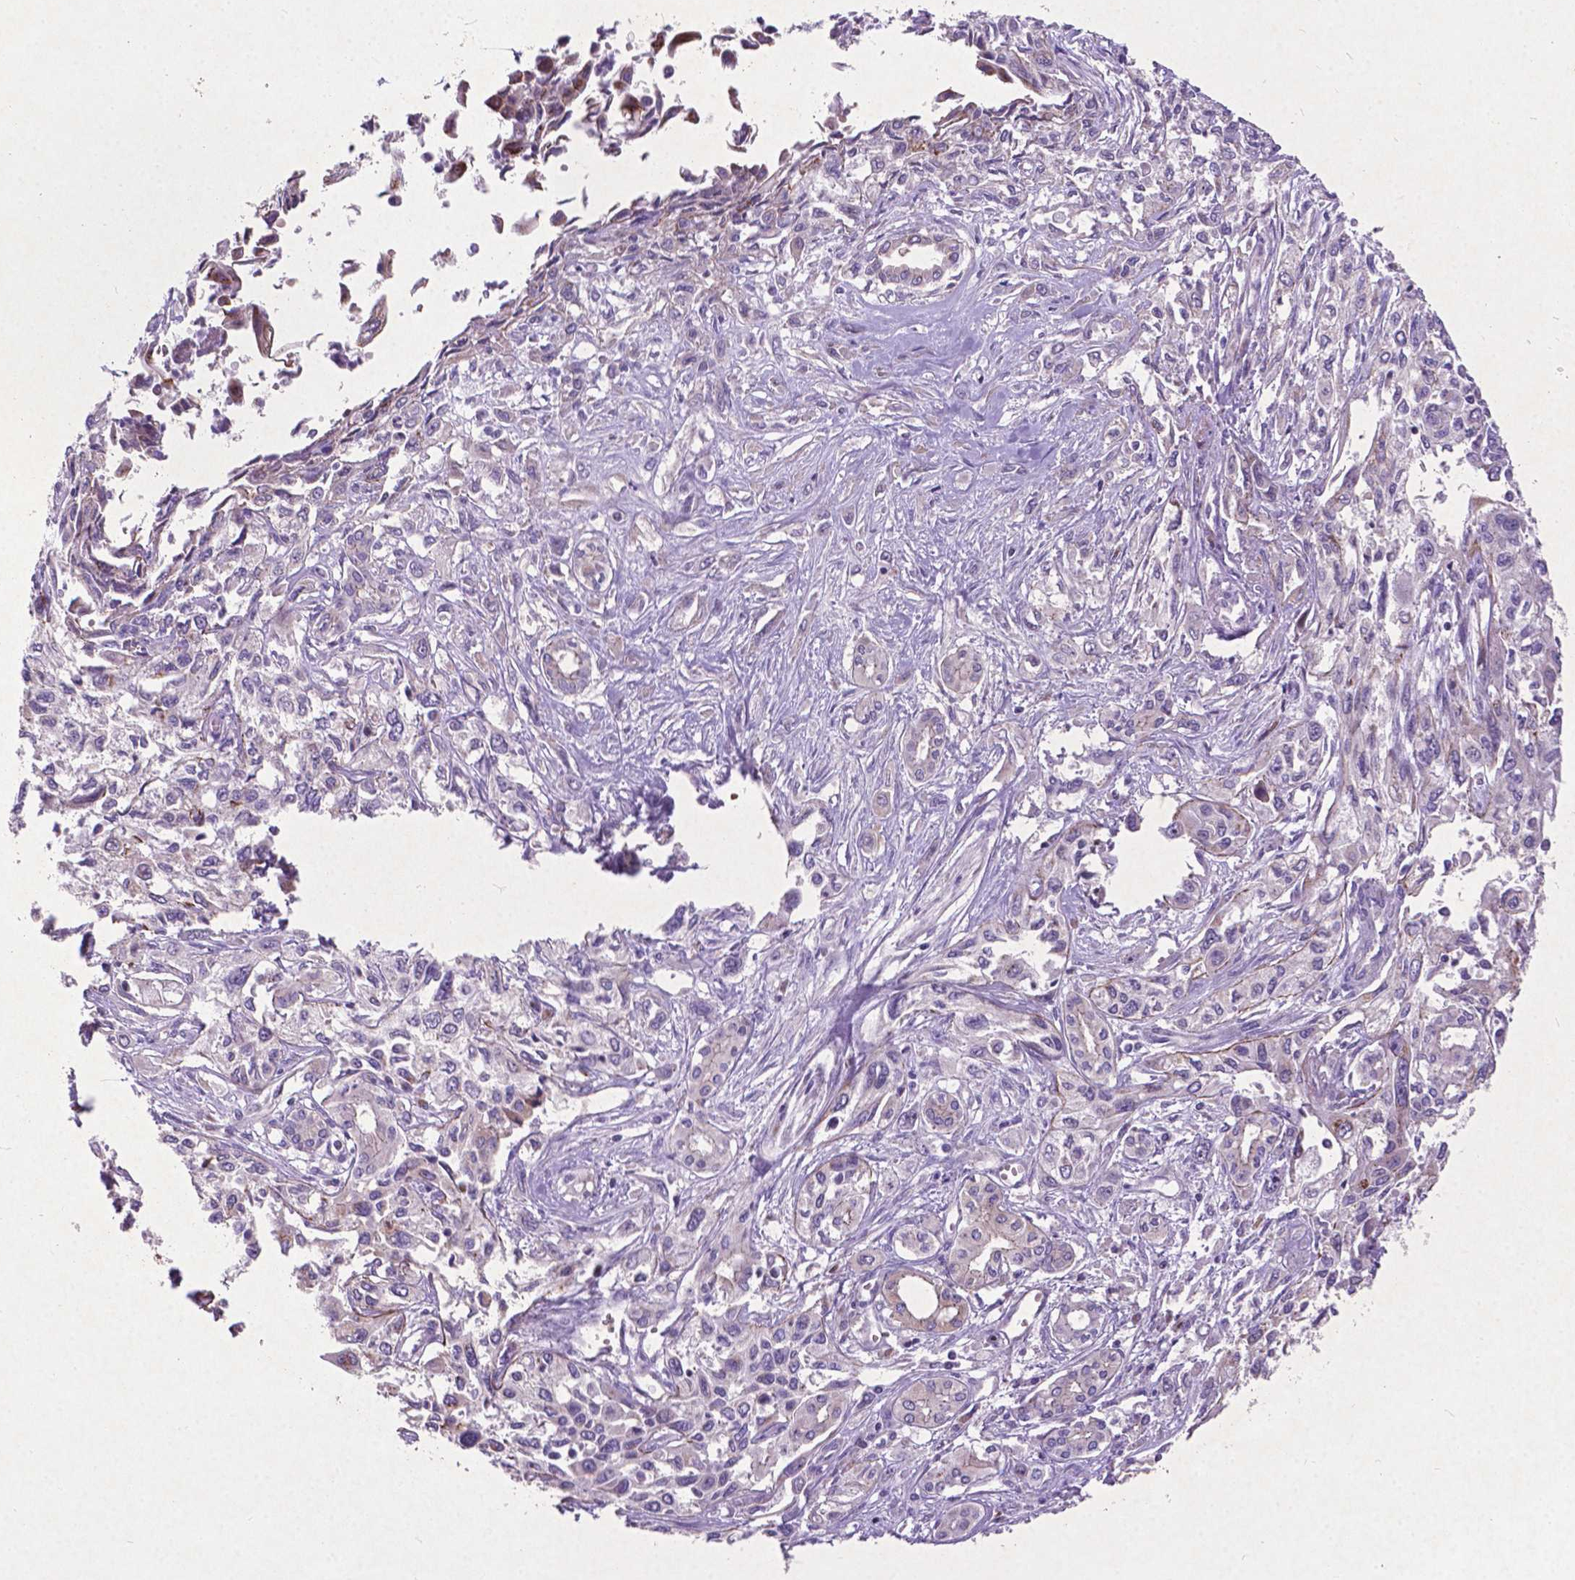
{"staining": {"intensity": "weak", "quantity": "<25%", "location": "cytoplasmic/membranous"}, "tissue": "pancreatic cancer", "cell_type": "Tumor cells", "image_type": "cancer", "snomed": [{"axis": "morphology", "description": "Adenocarcinoma, NOS"}, {"axis": "topography", "description": "Pancreas"}], "caption": "Tumor cells are negative for brown protein staining in pancreatic cancer (adenocarcinoma).", "gene": "ATG4D", "patient": {"sex": "female", "age": 55}}